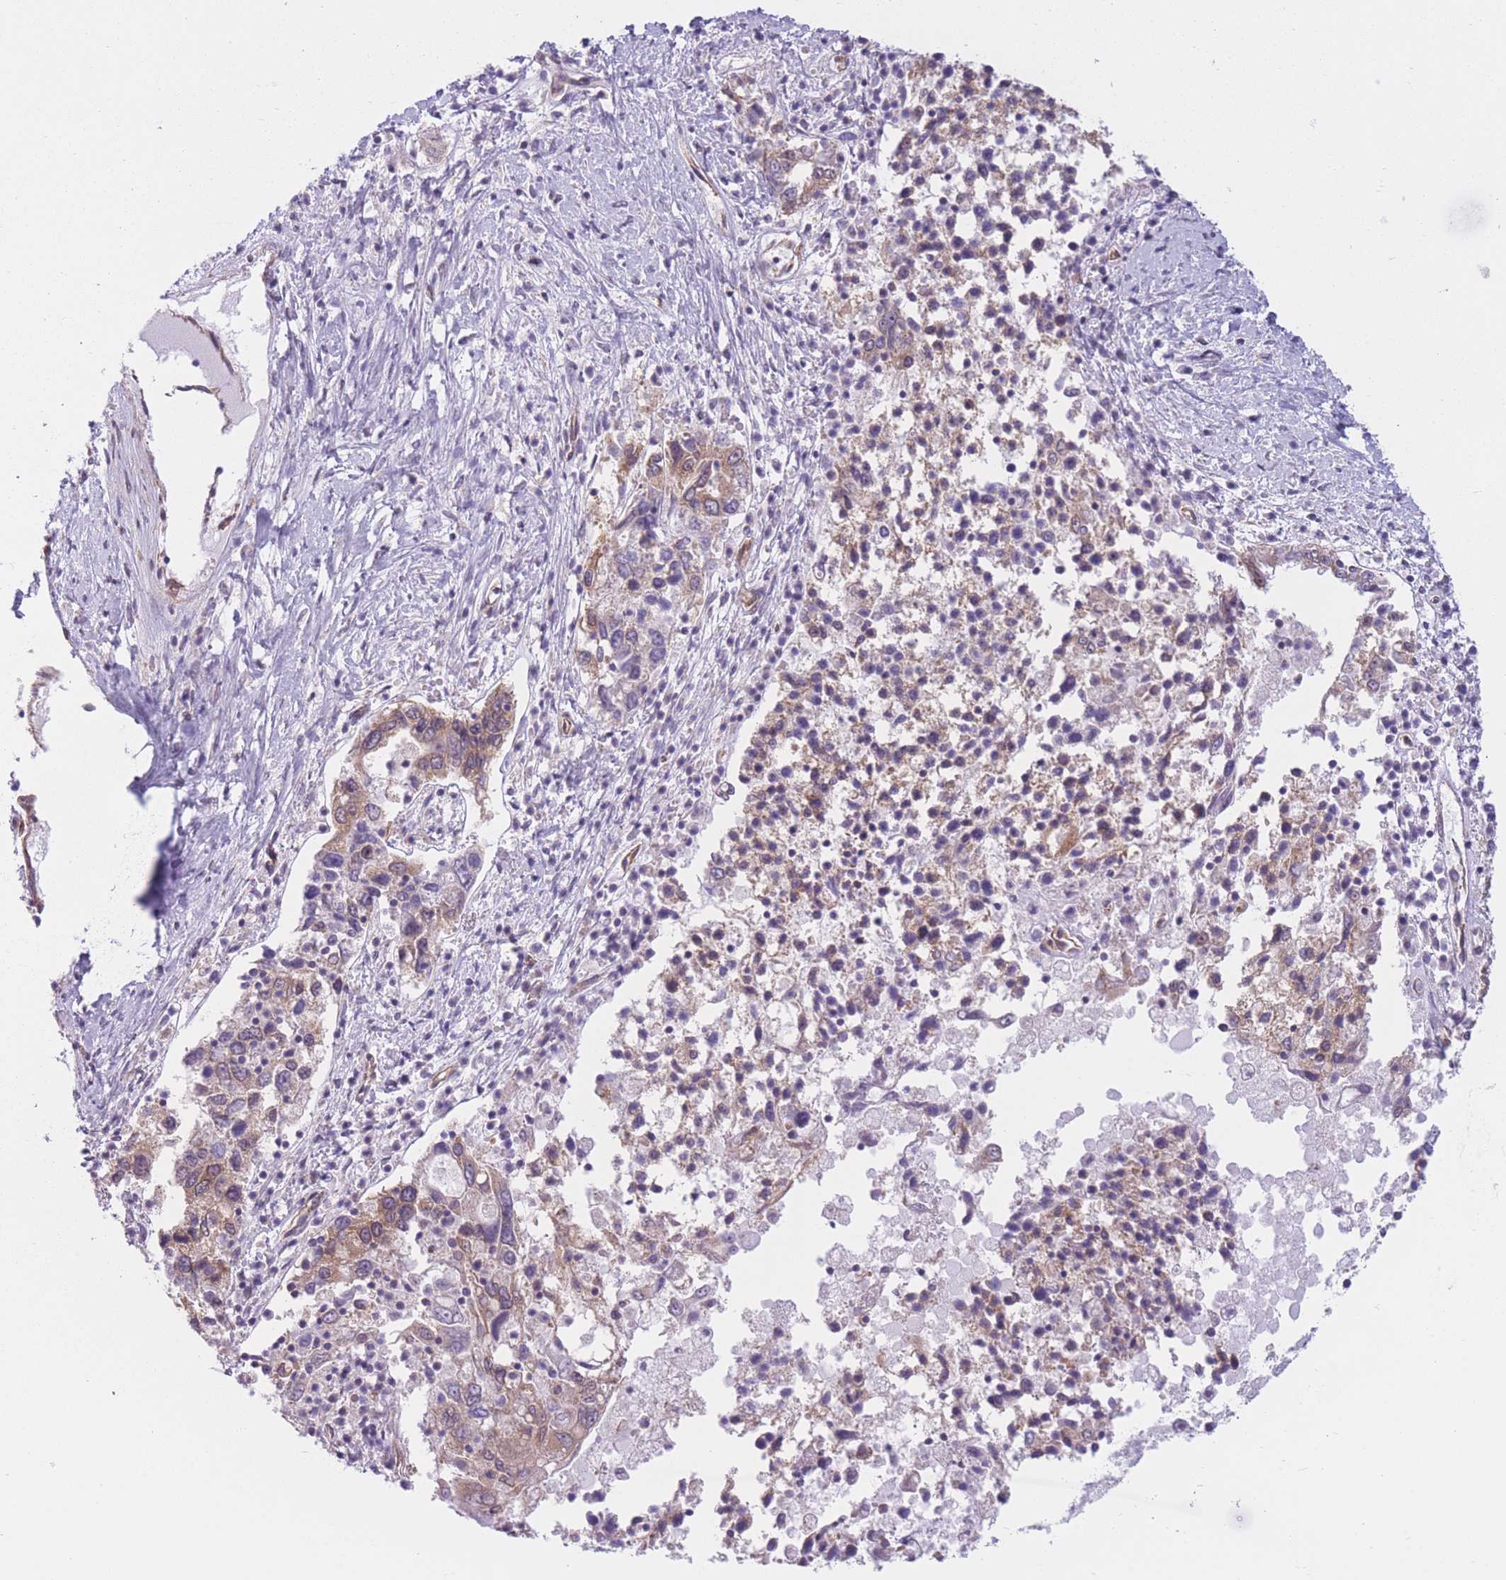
{"staining": {"intensity": "moderate", "quantity": "<25%", "location": "cytoplasmic/membranous"}, "tissue": "ovarian cancer", "cell_type": "Tumor cells", "image_type": "cancer", "snomed": [{"axis": "morphology", "description": "Carcinoma, endometroid"}, {"axis": "topography", "description": "Ovary"}], "caption": "Endometroid carcinoma (ovarian) stained with DAB (3,3'-diaminobenzidine) IHC demonstrates low levels of moderate cytoplasmic/membranous staining in about <25% of tumor cells. (brown staining indicates protein expression, while blue staining denotes nuclei).", "gene": "SERPINB3", "patient": {"sex": "female", "age": 62}}